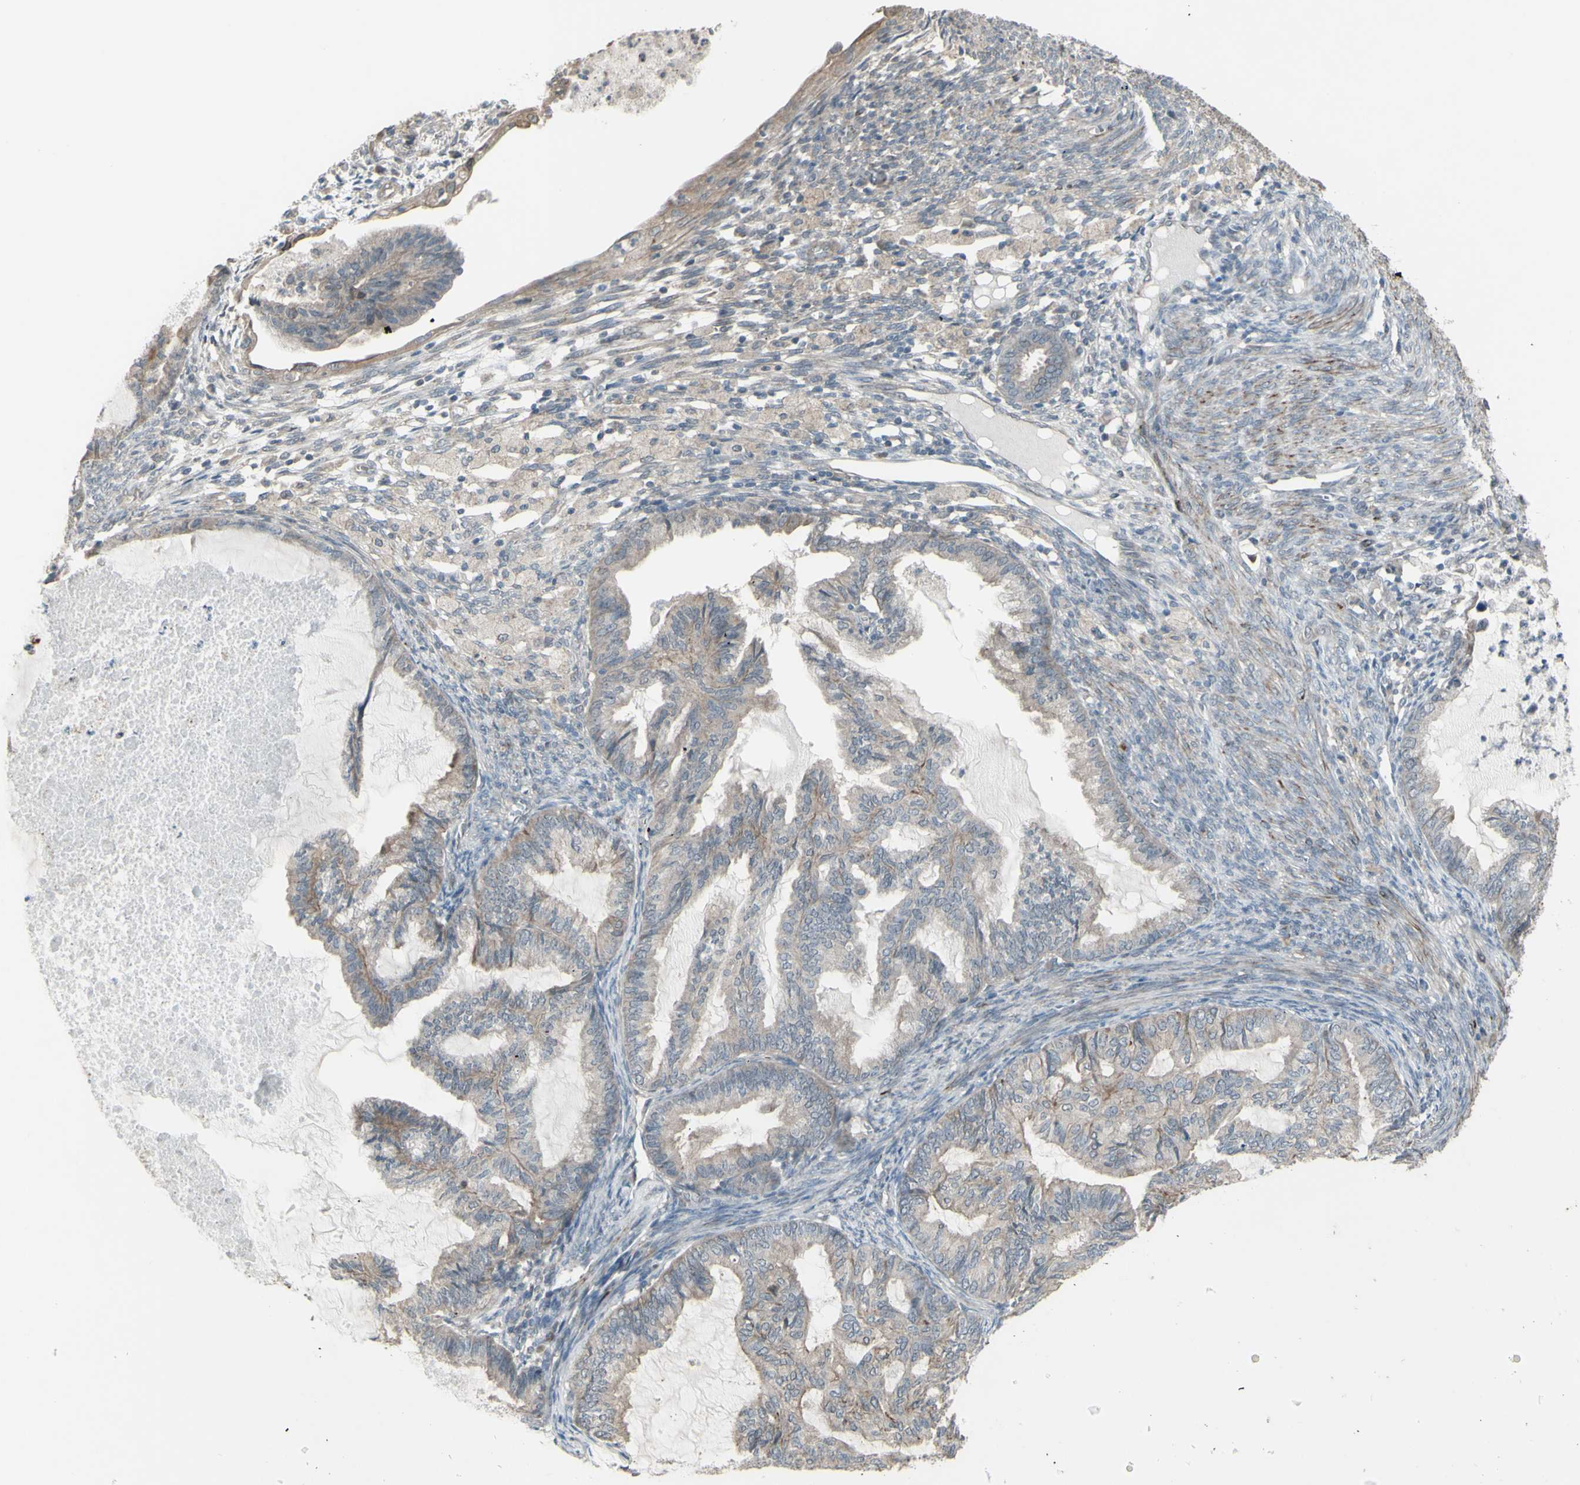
{"staining": {"intensity": "weak", "quantity": ">75%", "location": "cytoplasmic/membranous"}, "tissue": "cervical cancer", "cell_type": "Tumor cells", "image_type": "cancer", "snomed": [{"axis": "morphology", "description": "Normal tissue, NOS"}, {"axis": "morphology", "description": "Adenocarcinoma, NOS"}, {"axis": "topography", "description": "Cervix"}, {"axis": "topography", "description": "Endometrium"}], "caption": "Protein expression analysis of human cervical cancer reveals weak cytoplasmic/membranous staining in about >75% of tumor cells.", "gene": "GRAMD1B", "patient": {"sex": "female", "age": 86}}